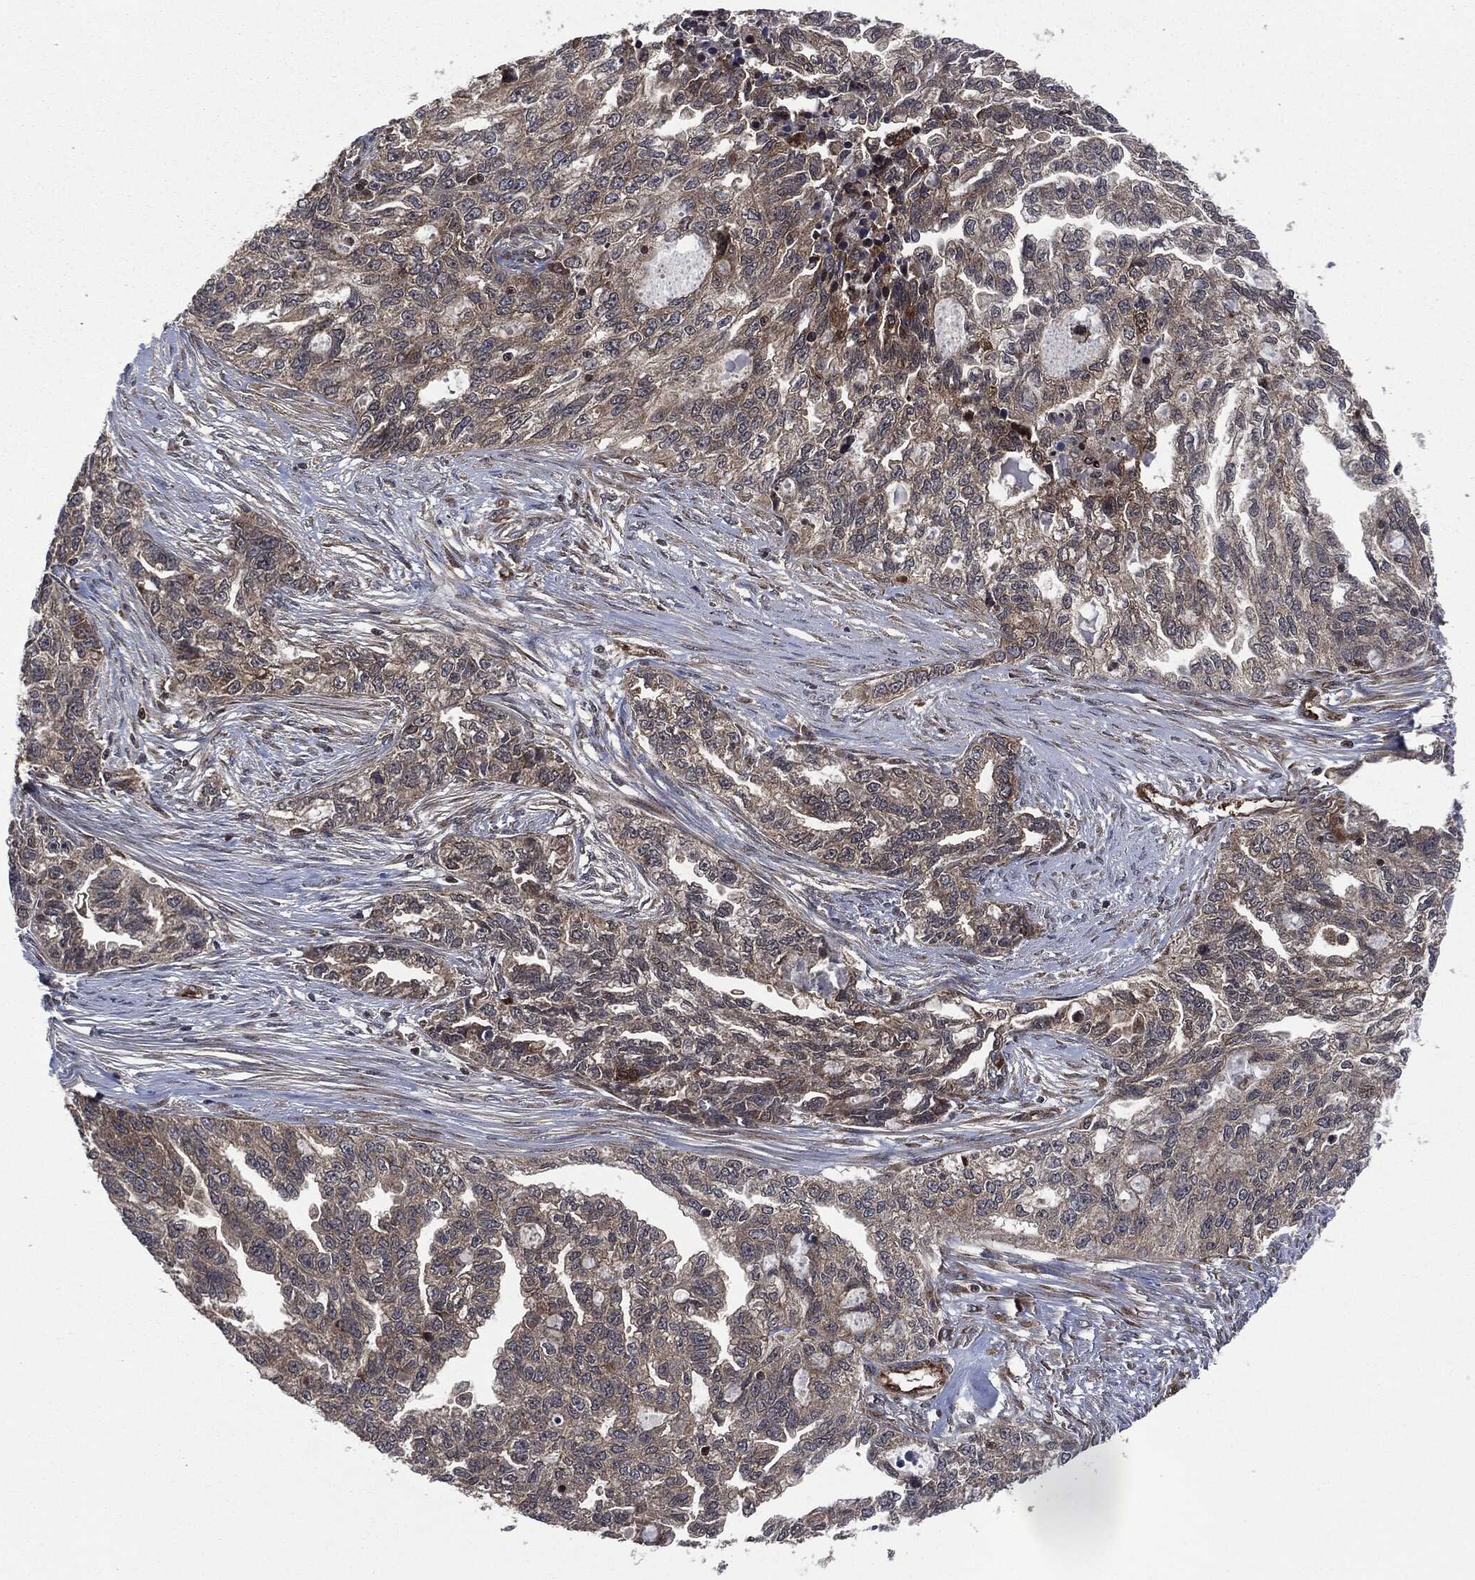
{"staining": {"intensity": "weak", "quantity": "<25%", "location": "cytoplasmic/membranous"}, "tissue": "ovarian cancer", "cell_type": "Tumor cells", "image_type": "cancer", "snomed": [{"axis": "morphology", "description": "Cystadenocarcinoma, serous, NOS"}, {"axis": "topography", "description": "Ovary"}], "caption": "Immunohistochemical staining of human ovarian serous cystadenocarcinoma displays no significant positivity in tumor cells.", "gene": "HRAS", "patient": {"sex": "female", "age": 51}}